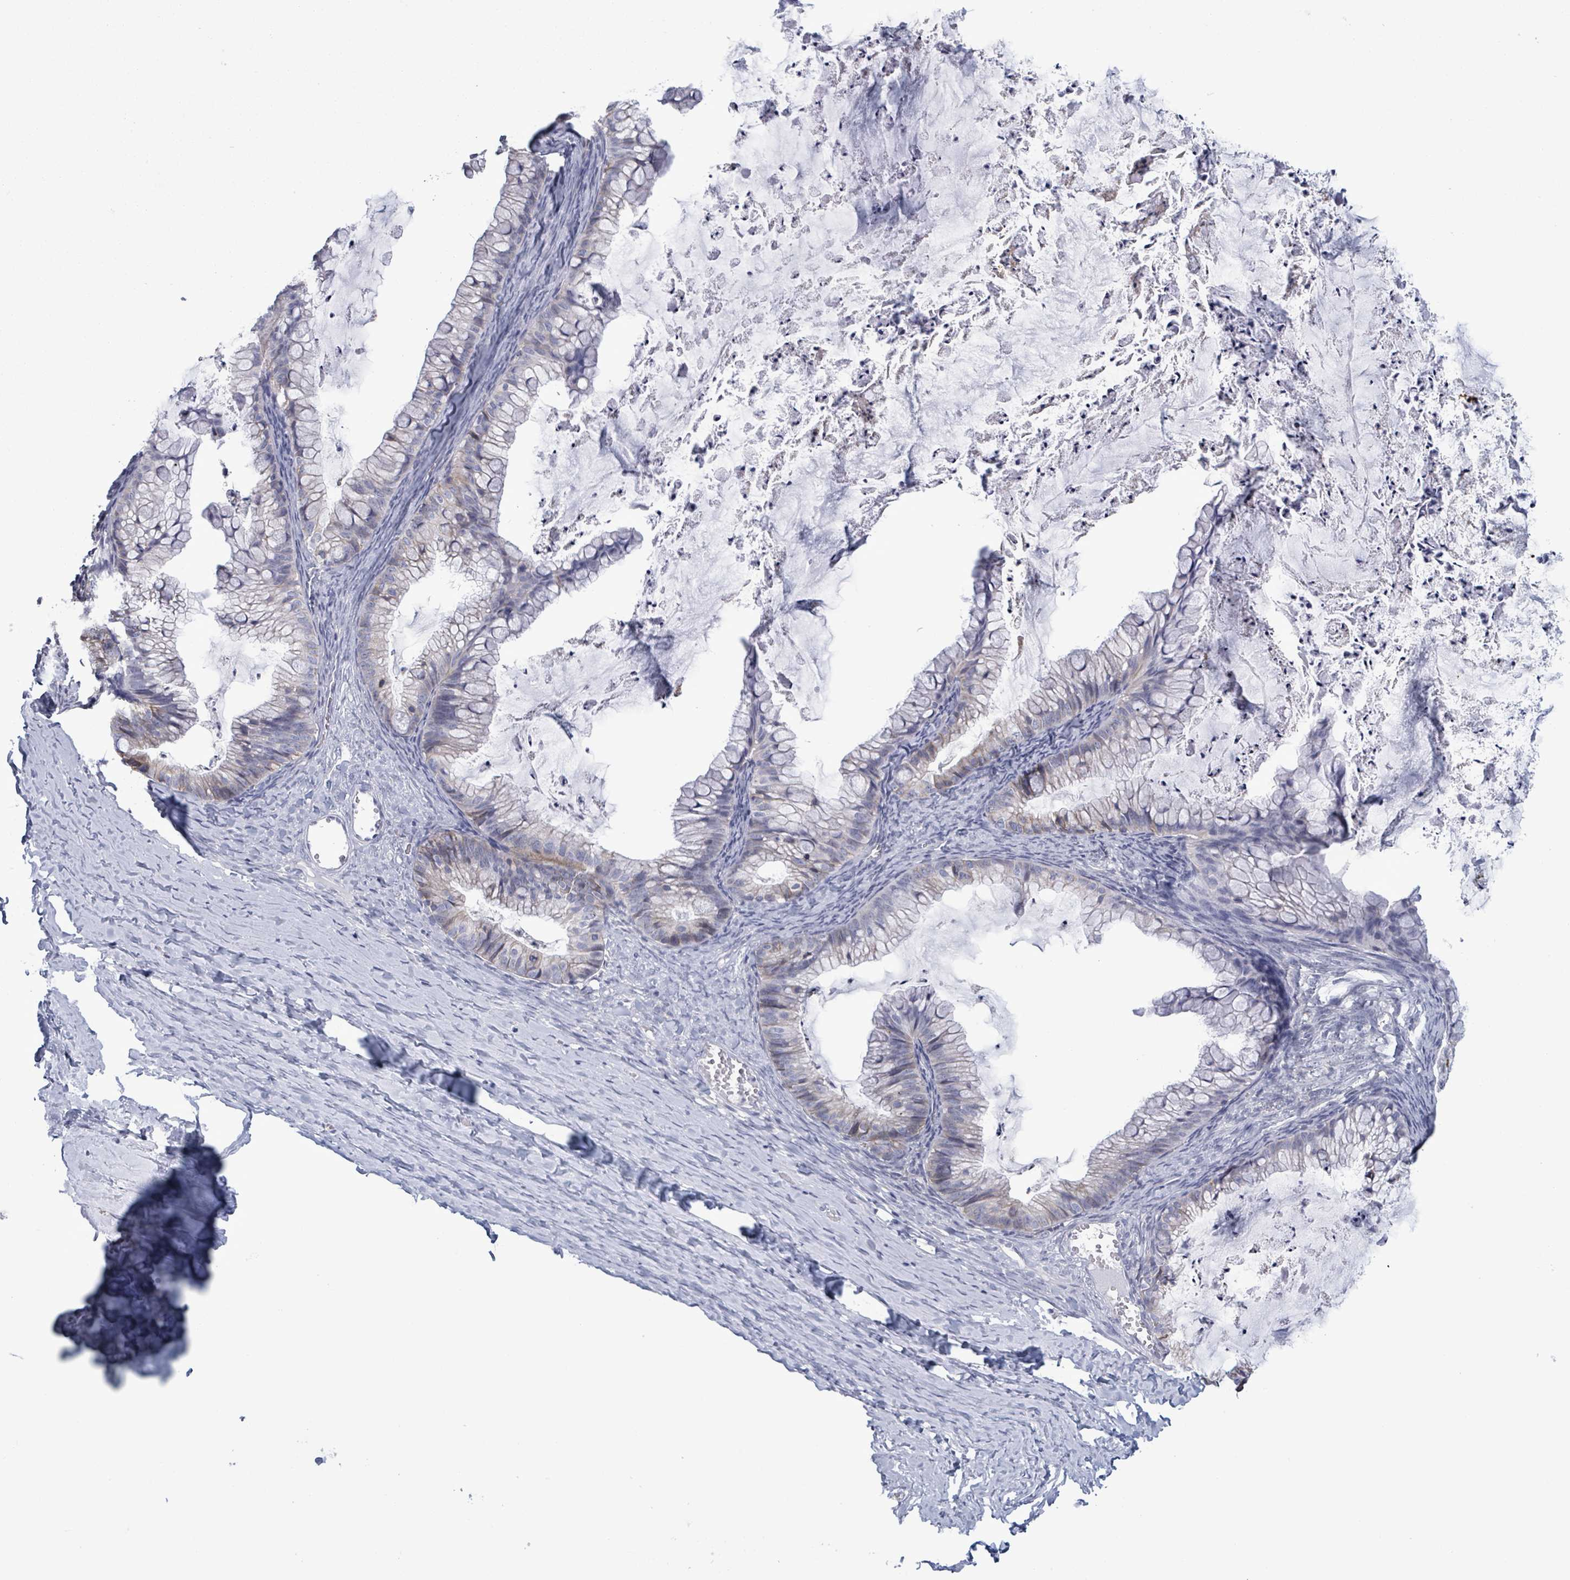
{"staining": {"intensity": "weak", "quantity": "<25%", "location": "cytoplasmic/membranous"}, "tissue": "ovarian cancer", "cell_type": "Tumor cells", "image_type": "cancer", "snomed": [{"axis": "morphology", "description": "Cystadenocarcinoma, mucinous, NOS"}, {"axis": "topography", "description": "Ovary"}], "caption": "Tumor cells show no significant staining in ovarian mucinous cystadenocarcinoma.", "gene": "BSG", "patient": {"sex": "female", "age": 35}}